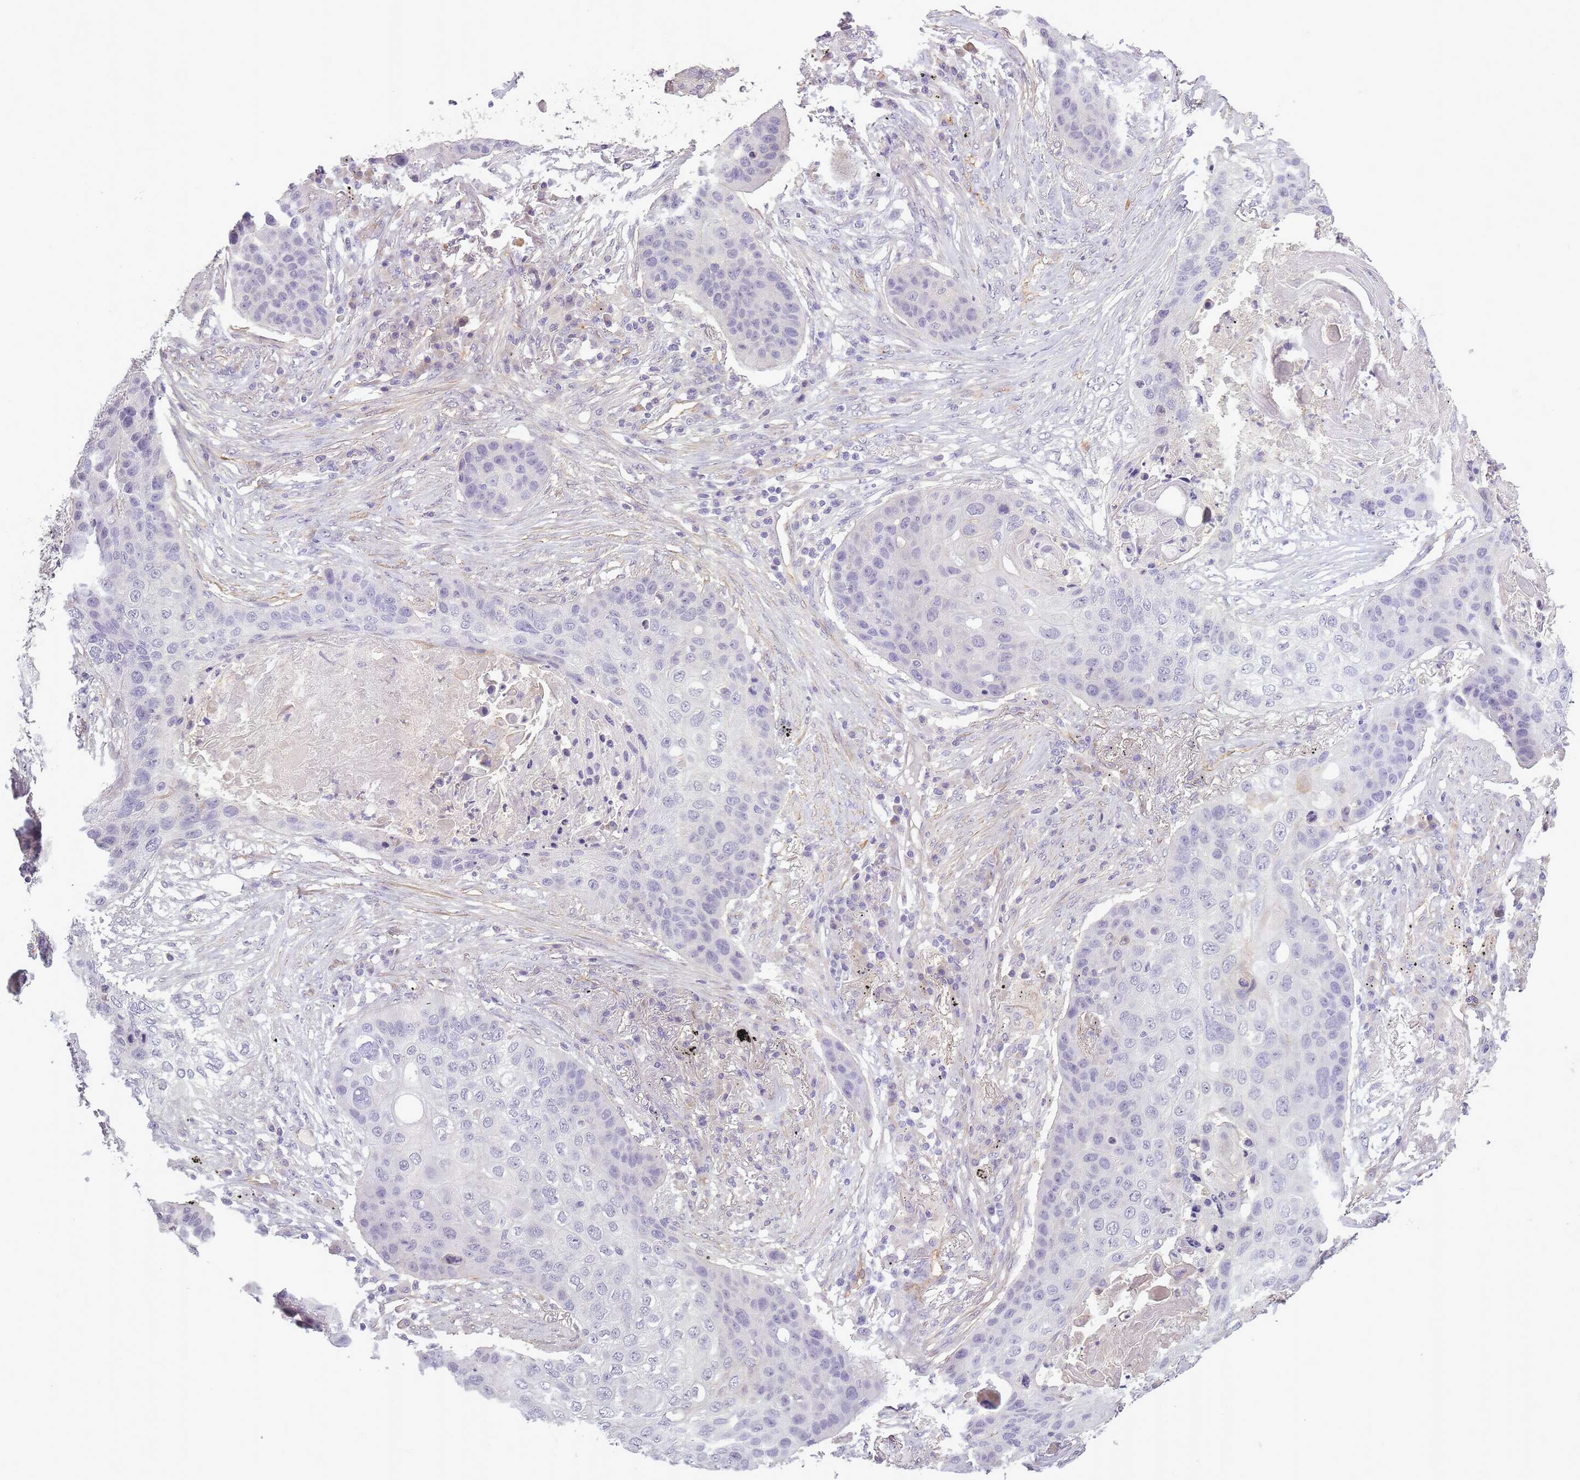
{"staining": {"intensity": "negative", "quantity": "none", "location": "none"}, "tissue": "lung cancer", "cell_type": "Tumor cells", "image_type": "cancer", "snomed": [{"axis": "morphology", "description": "Squamous cell carcinoma, NOS"}, {"axis": "topography", "description": "Lung"}], "caption": "Tumor cells show no significant protein positivity in lung squamous cell carcinoma. (Stains: DAB (3,3'-diaminobenzidine) immunohistochemistry with hematoxylin counter stain, Microscopy: brightfield microscopy at high magnification).", "gene": "SLC8A2", "patient": {"sex": "female", "age": 63}}